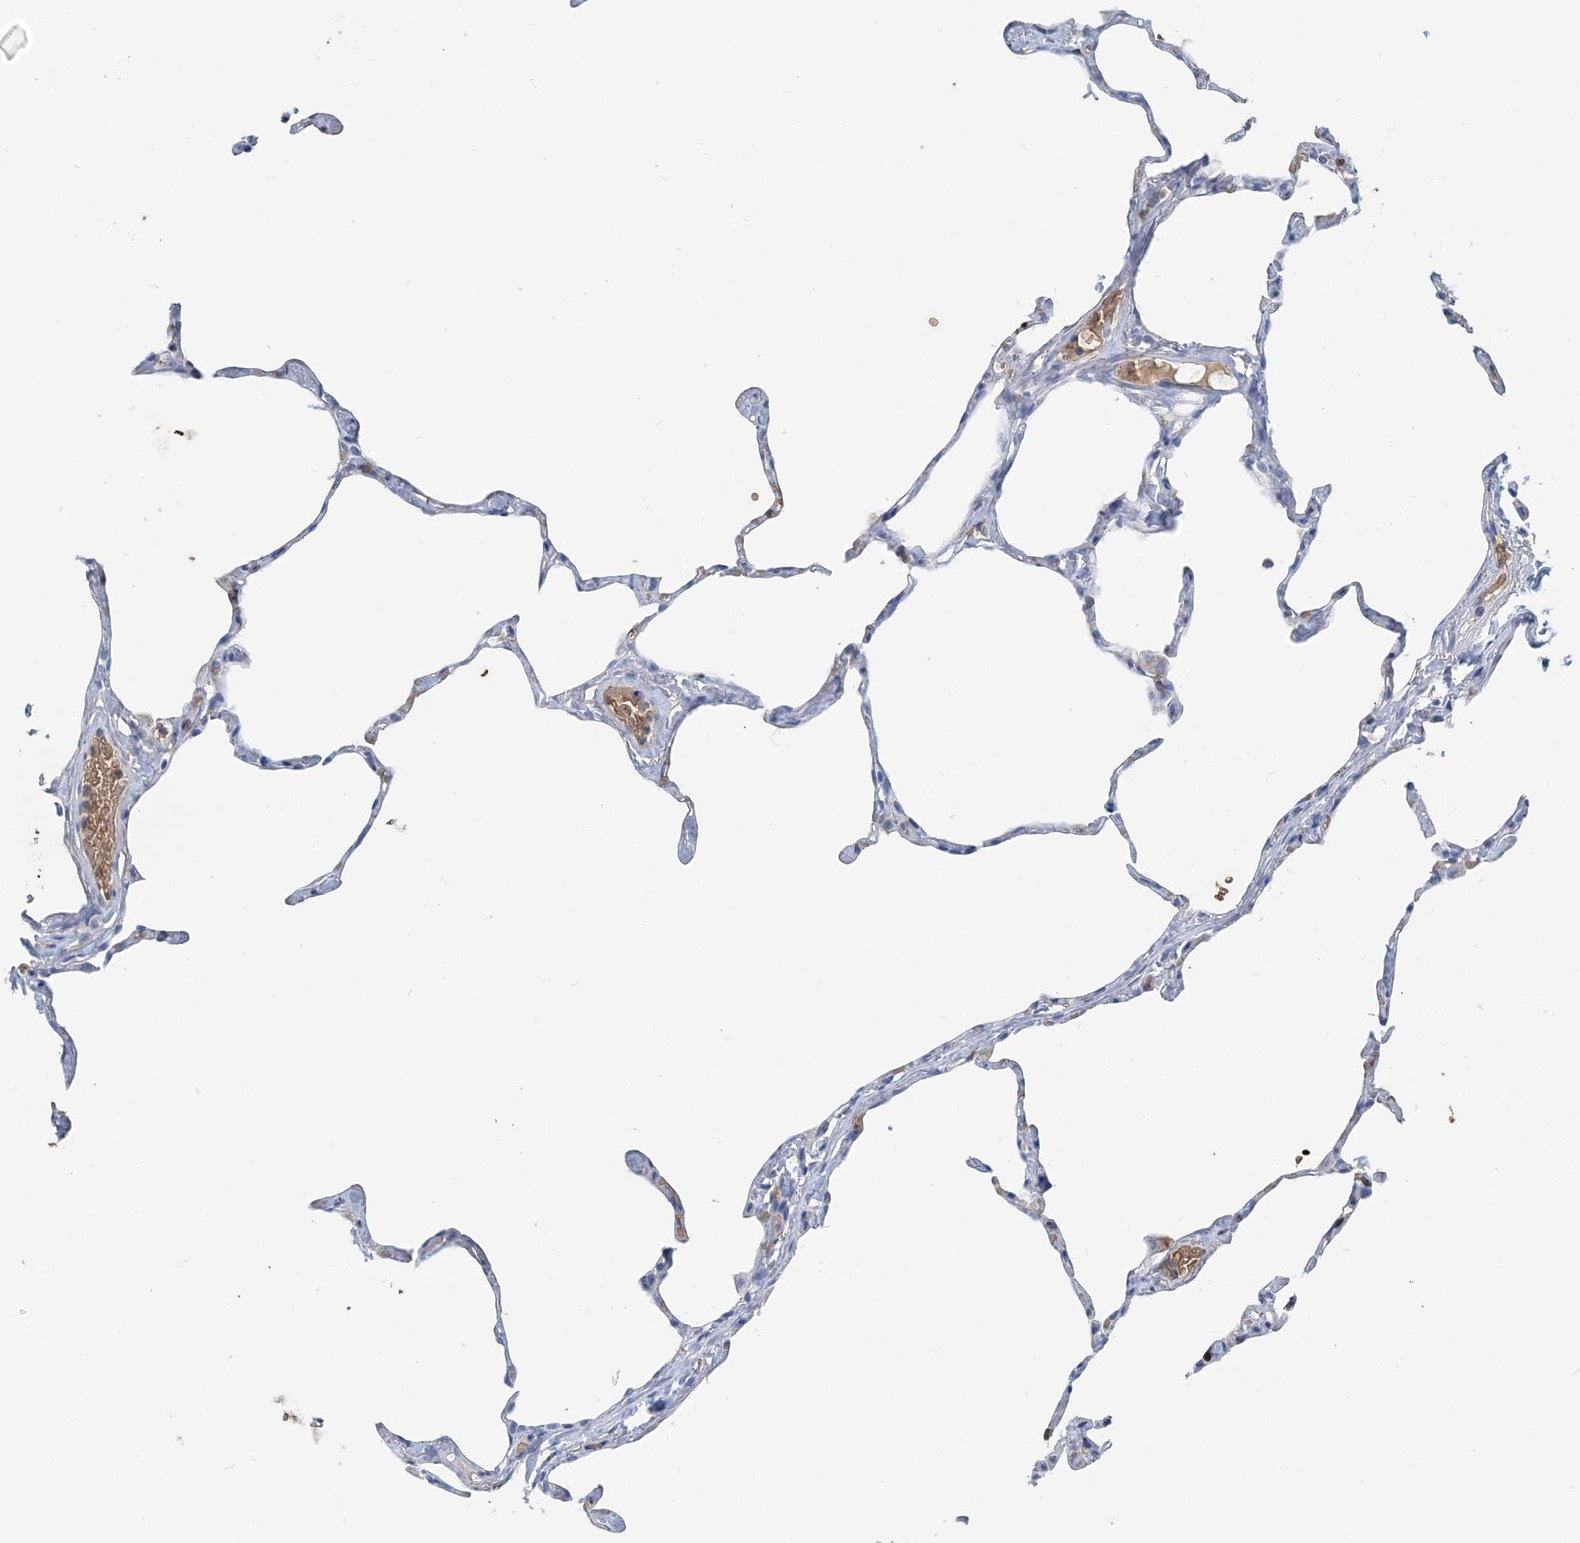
{"staining": {"intensity": "moderate", "quantity": "<25%", "location": "cytoplasmic/membranous"}, "tissue": "lung", "cell_type": "Alveolar cells", "image_type": "normal", "snomed": [{"axis": "morphology", "description": "Normal tissue, NOS"}, {"axis": "topography", "description": "Lung"}], "caption": "Immunohistochemistry (IHC) staining of normal lung, which demonstrates low levels of moderate cytoplasmic/membranous staining in about <25% of alveolar cells indicating moderate cytoplasmic/membranous protein expression. The staining was performed using DAB (brown) for protein detection and nuclei were counterstained in hematoxylin (blue).", "gene": "HBD", "patient": {"sex": "male", "age": 65}}